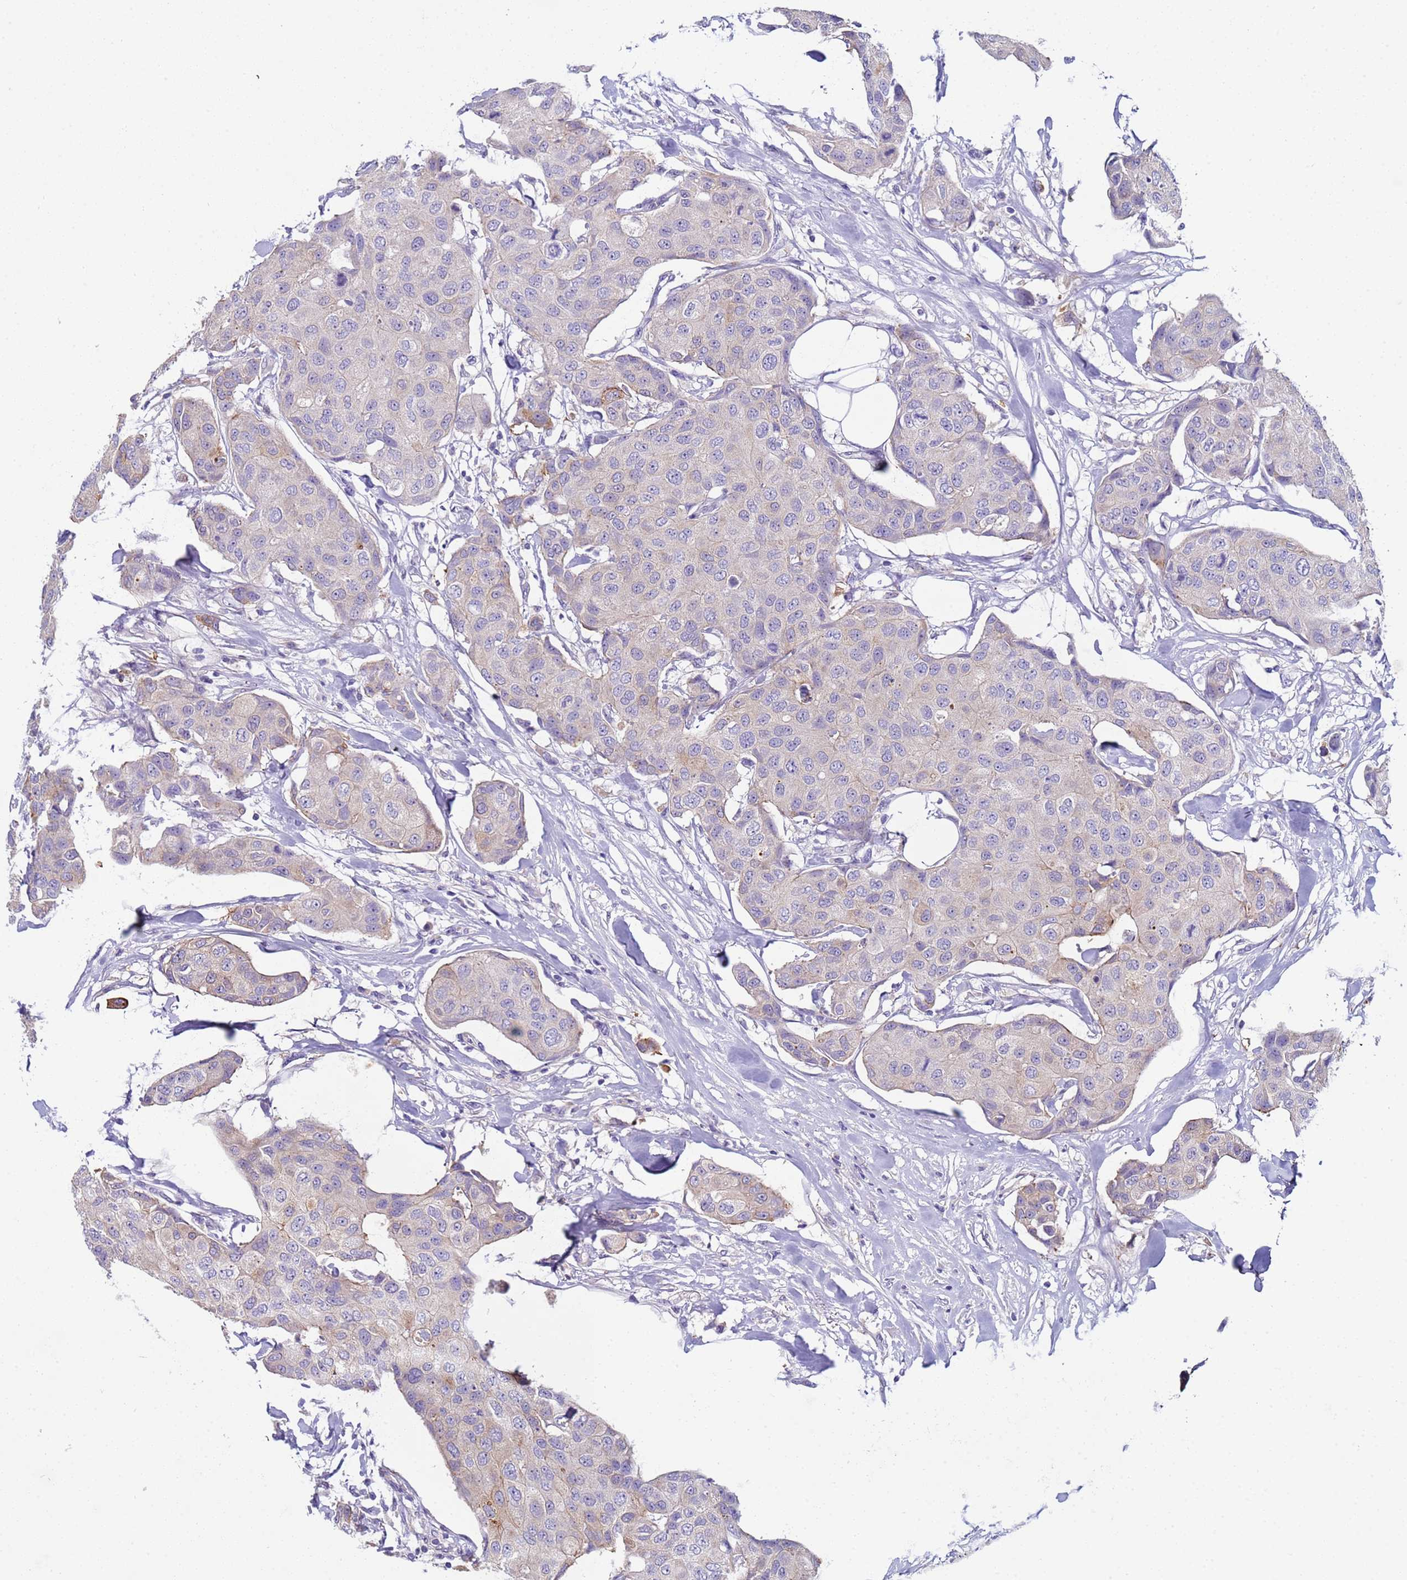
{"staining": {"intensity": "weak", "quantity": "<25%", "location": "cytoplasmic/membranous"}, "tissue": "breast cancer", "cell_type": "Tumor cells", "image_type": "cancer", "snomed": [{"axis": "morphology", "description": "Duct carcinoma"}, {"axis": "topography", "description": "Breast"}, {"axis": "topography", "description": "Lymph node"}], "caption": "Tumor cells are negative for protein expression in human invasive ductal carcinoma (breast).", "gene": "TRIM51", "patient": {"sex": "female", "age": 80}}